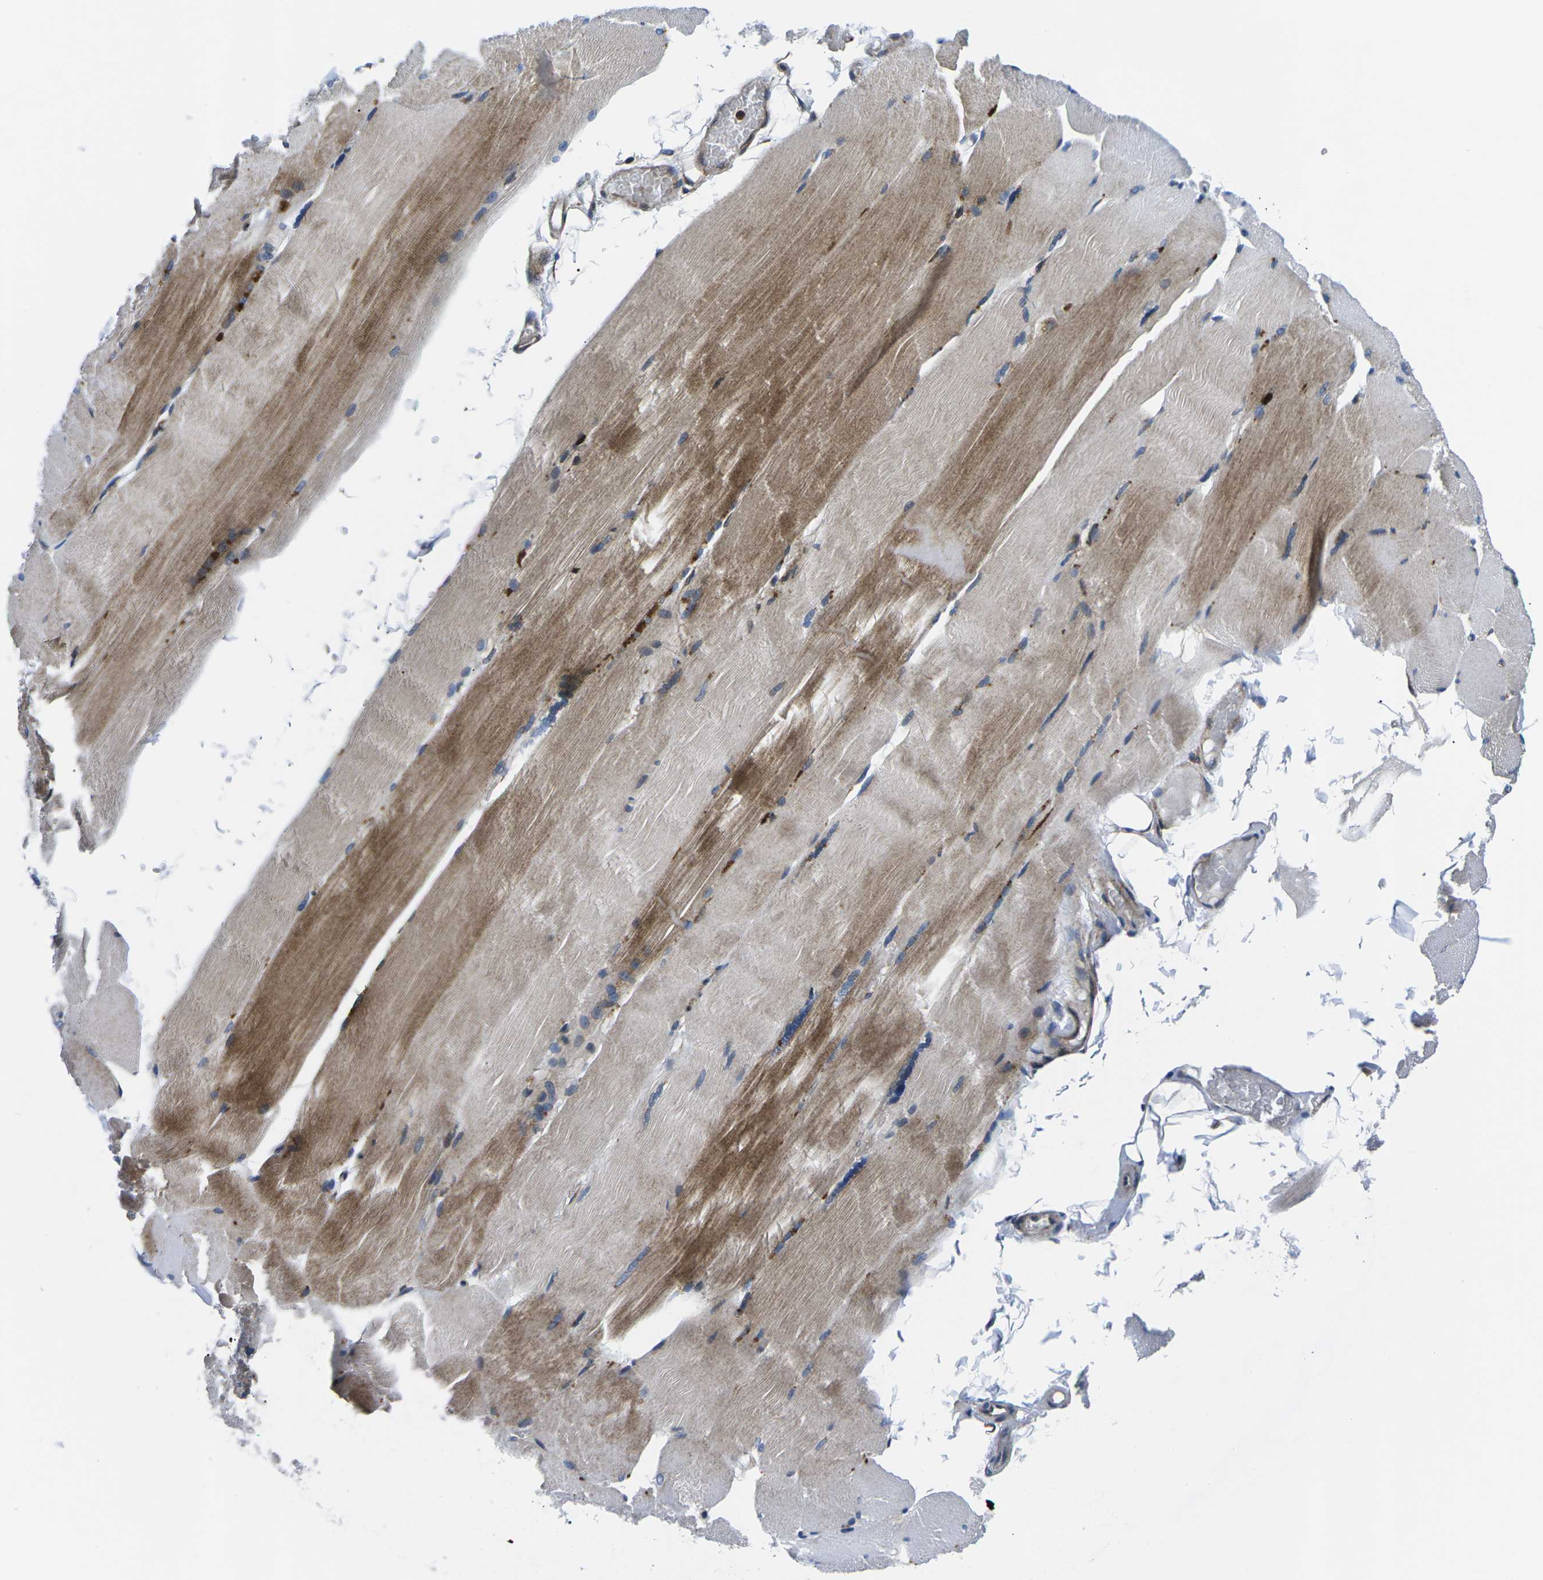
{"staining": {"intensity": "moderate", "quantity": "25%-75%", "location": "cytoplasmic/membranous"}, "tissue": "skeletal muscle", "cell_type": "Myocytes", "image_type": "normal", "snomed": [{"axis": "morphology", "description": "Normal tissue, NOS"}, {"axis": "topography", "description": "Skin"}, {"axis": "topography", "description": "Skeletal muscle"}], "caption": "DAB (3,3'-diaminobenzidine) immunohistochemical staining of unremarkable skeletal muscle demonstrates moderate cytoplasmic/membranous protein staining in approximately 25%-75% of myocytes.", "gene": "EIF4E", "patient": {"sex": "male", "age": 83}}